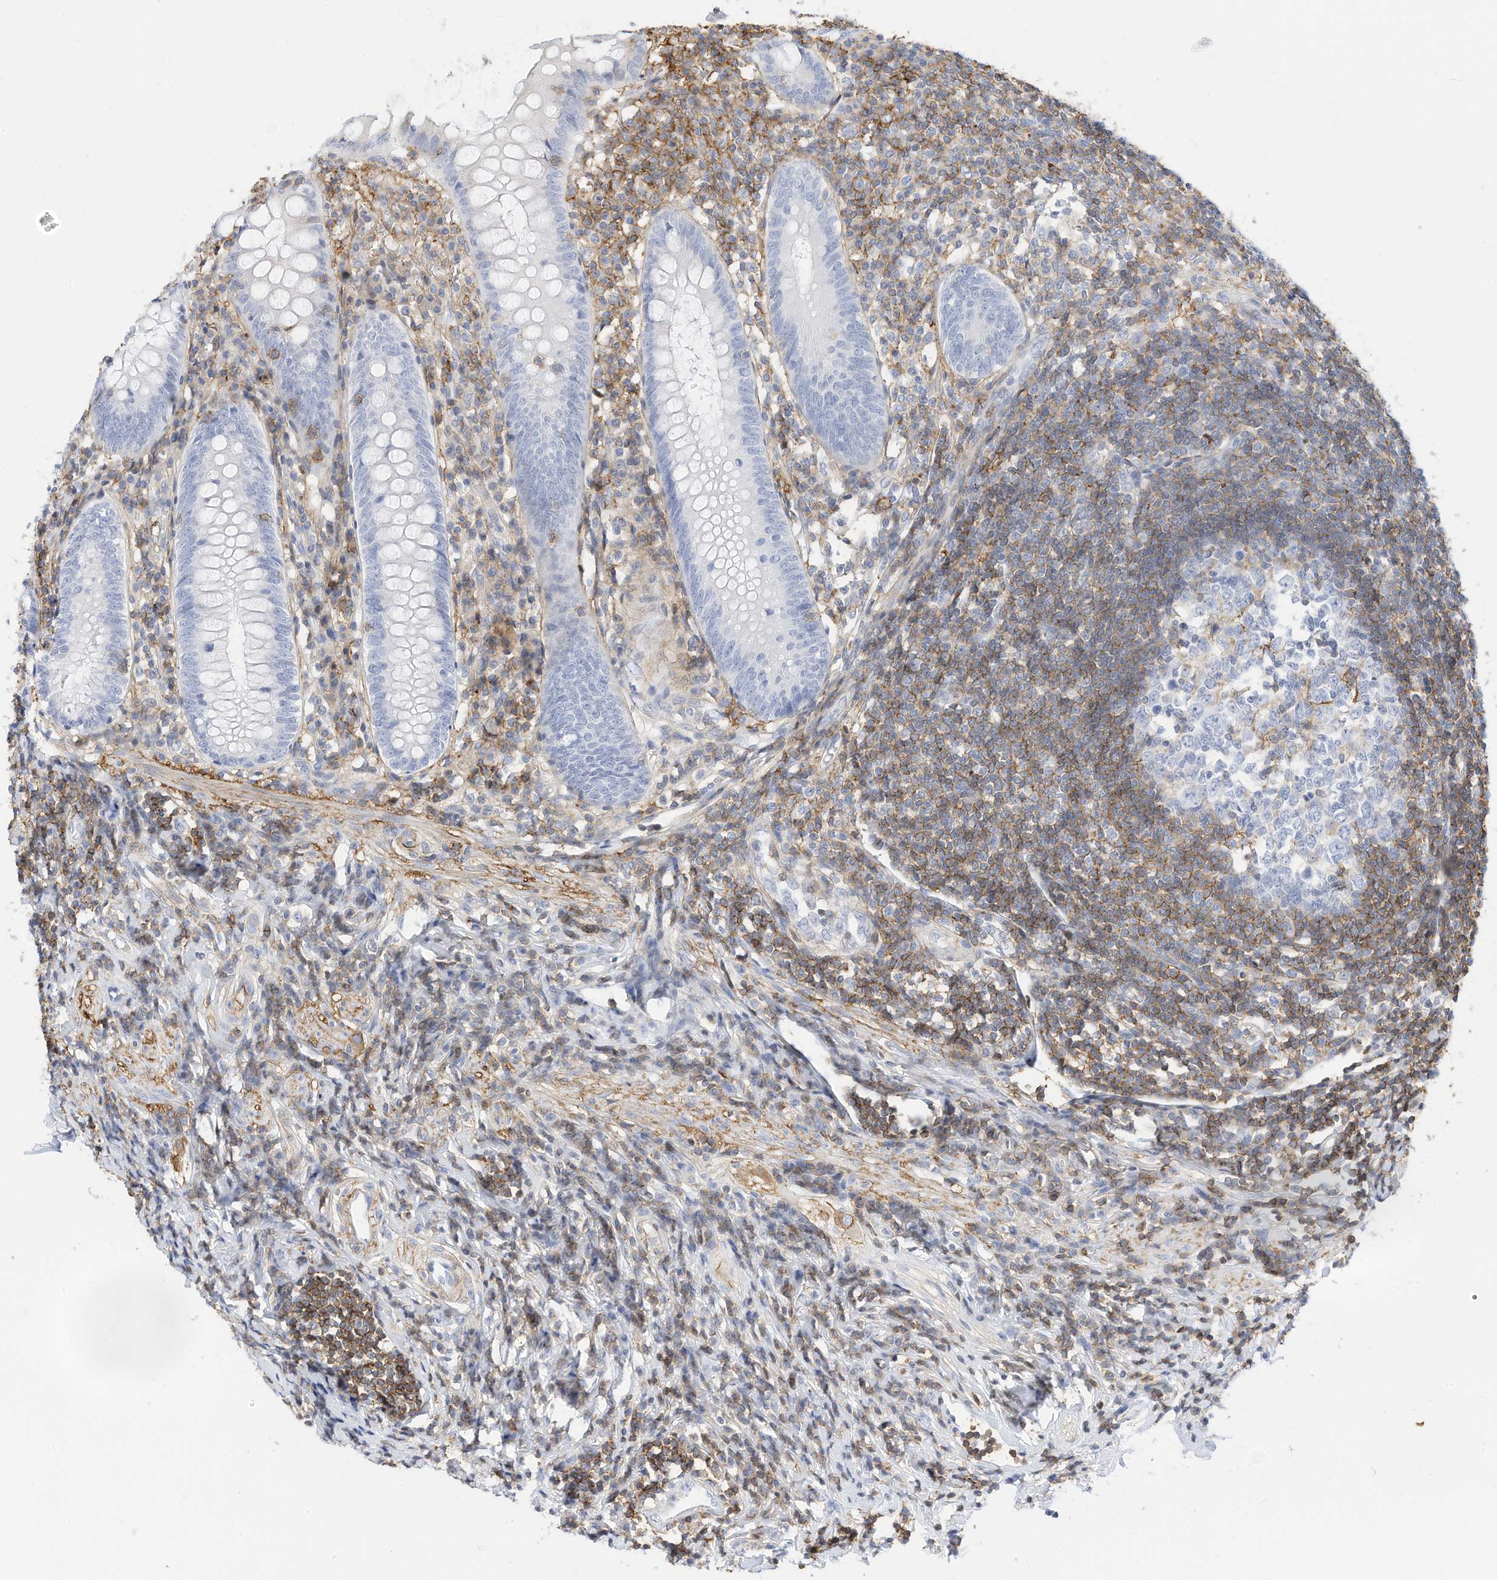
{"staining": {"intensity": "negative", "quantity": "none", "location": "none"}, "tissue": "appendix", "cell_type": "Glandular cells", "image_type": "normal", "snomed": [{"axis": "morphology", "description": "Normal tissue, NOS"}, {"axis": "topography", "description": "Appendix"}], "caption": "A high-resolution micrograph shows immunohistochemistry (IHC) staining of unremarkable appendix, which exhibits no significant expression in glandular cells.", "gene": "TXNDC9", "patient": {"sex": "female", "age": 54}}